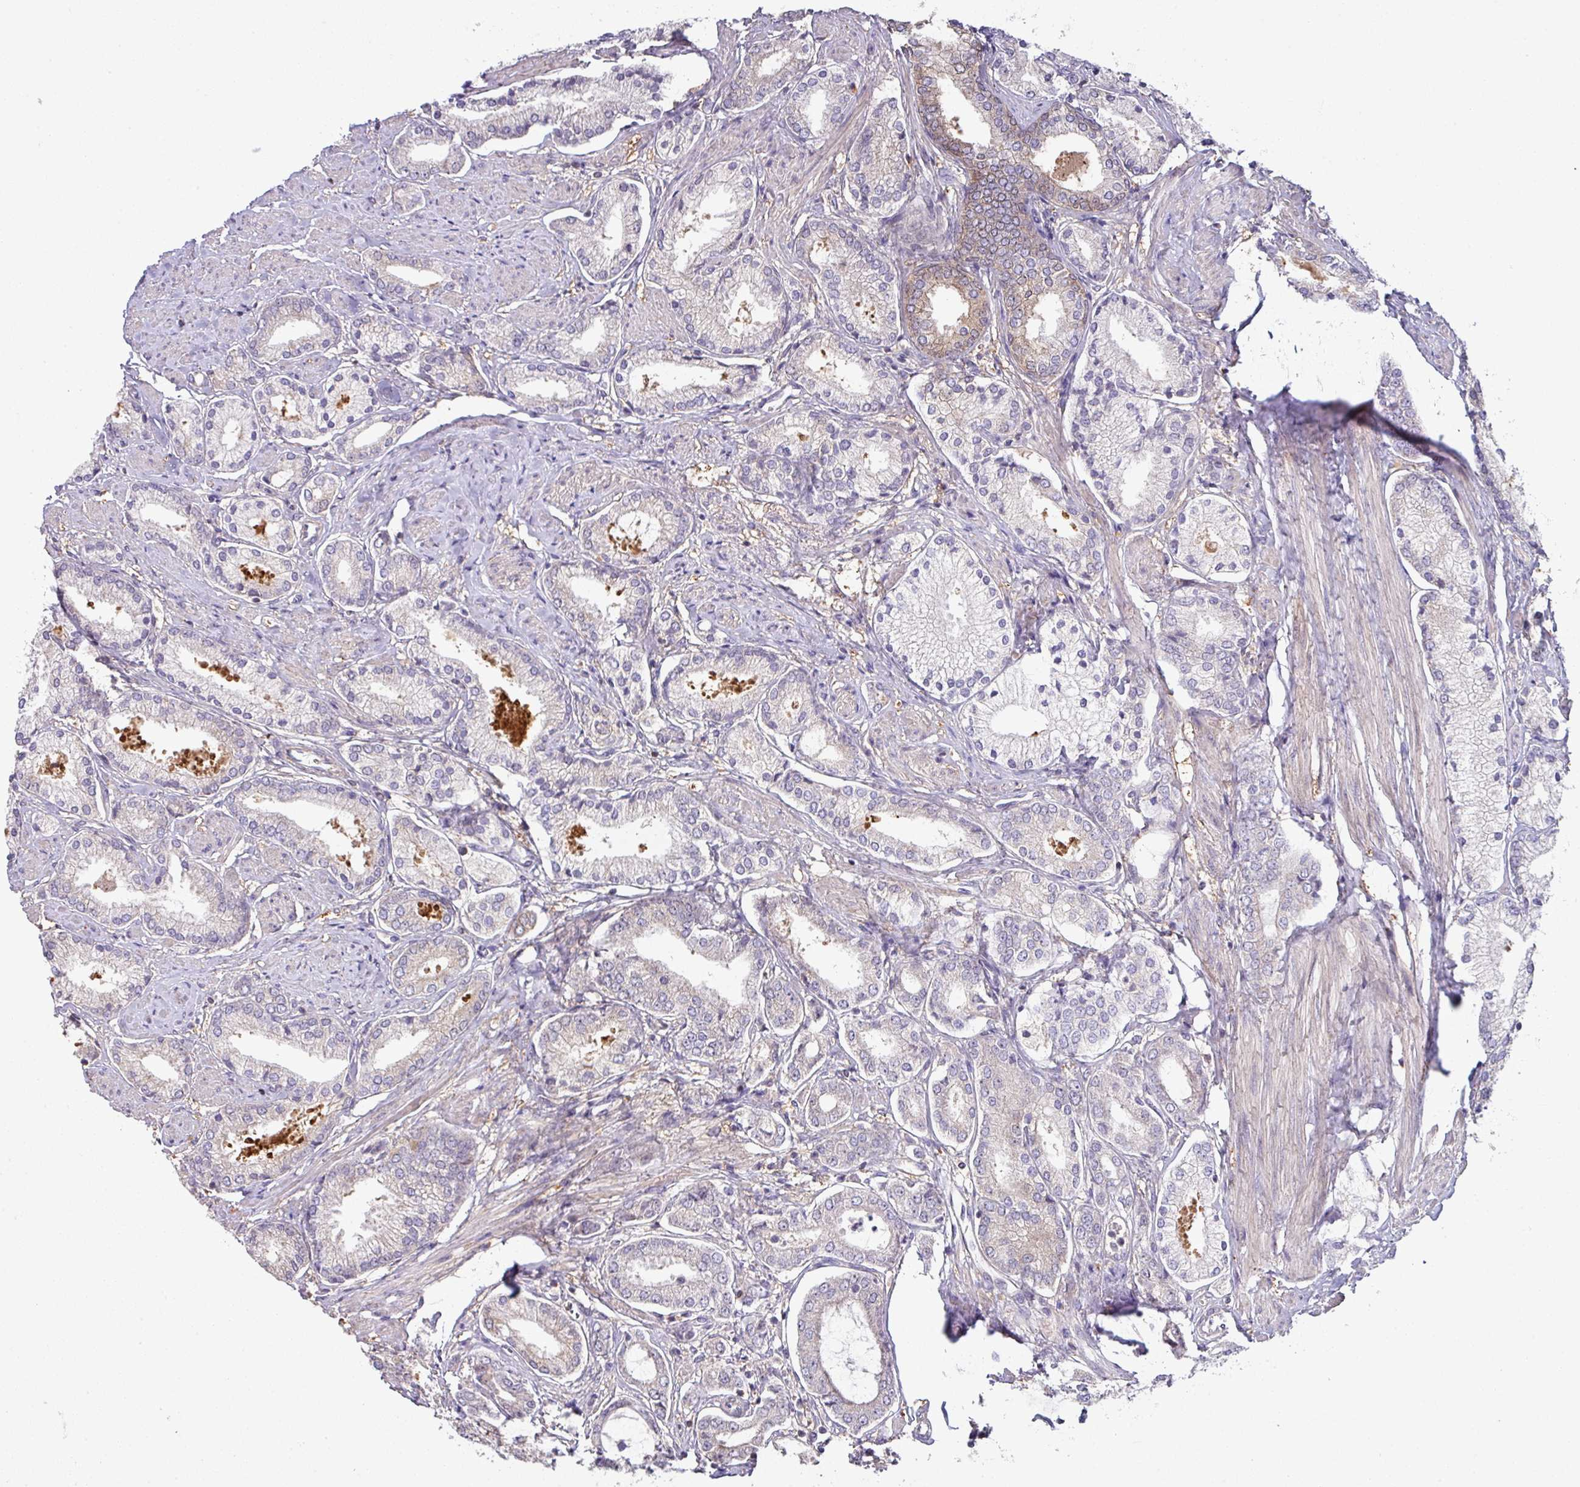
{"staining": {"intensity": "negative", "quantity": "none", "location": "none"}, "tissue": "prostate cancer", "cell_type": "Tumor cells", "image_type": "cancer", "snomed": [{"axis": "morphology", "description": "Adenocarcinoma, High grade"}, {"axis": "topography", "description": "Prostate and seminal vesicle, NOS"}], "caption": "The image reveals no staining of tumor cells in prostate cancer.", "gene": "SLAMF6", "patient": {"sex": "male", "age": 64}}